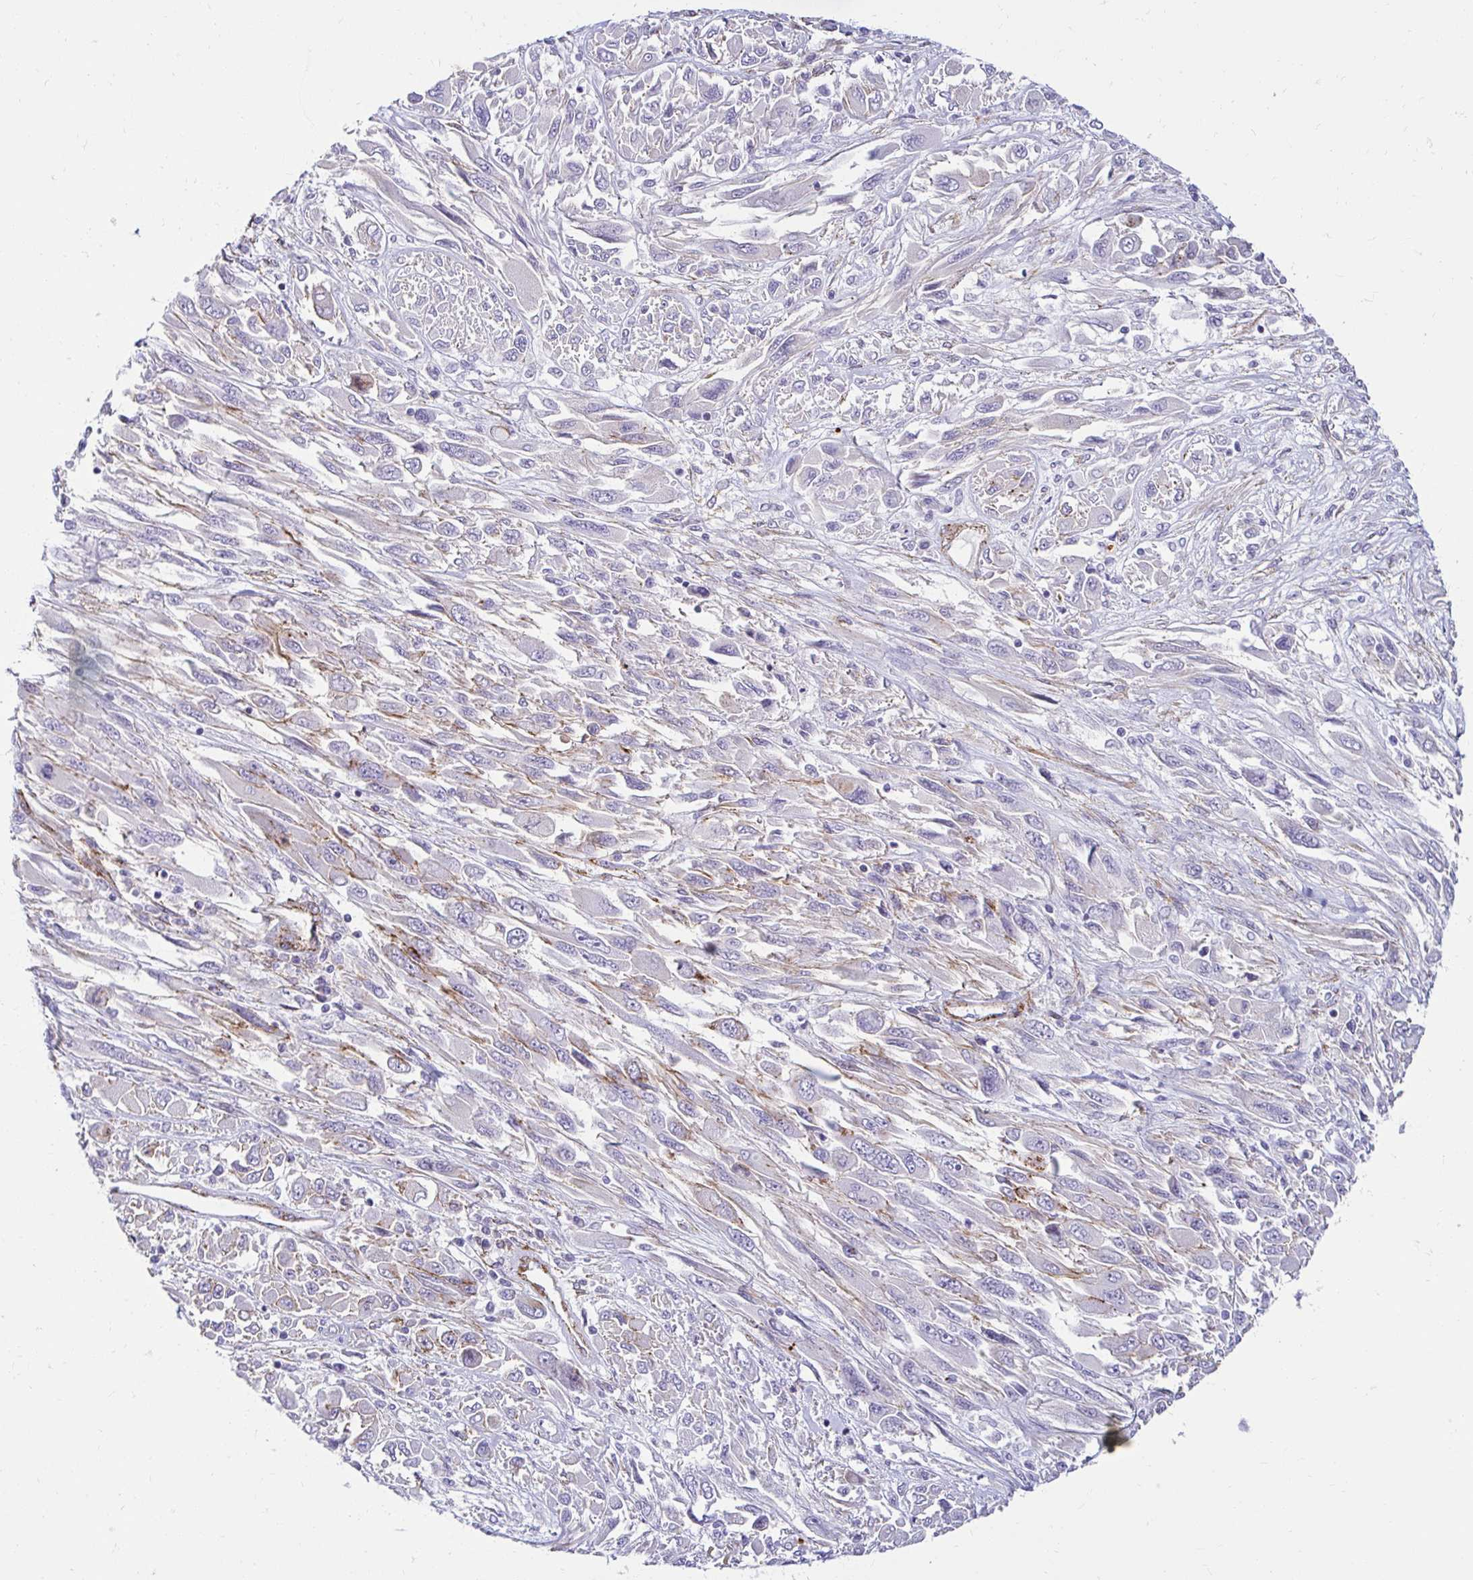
{"staining": {"intensity": "weak", "quantity": "25%-75%", "location": "cytoplasmic/membranous"}, "tissue": "melanoma", "cell_type": "Tumor cells", "image_type": "cancer", "snomed": [{"axis": "morphology", "description": "Malignant melanoma, NOS"}, {"axis": "topography", "description": "Skin"}], "caption": "IHC (DAB) staining of human melanoma demonstrates weak cytoplasmic/membranous protein expression in approximately 25%-75% of tumor cells. (DAB (3,3'-diaminobenzidine) IHC with brightfield microscopy, high magnification).", "gene": "ANKRD62", "patient": {"sex": "female", "age": 91}}